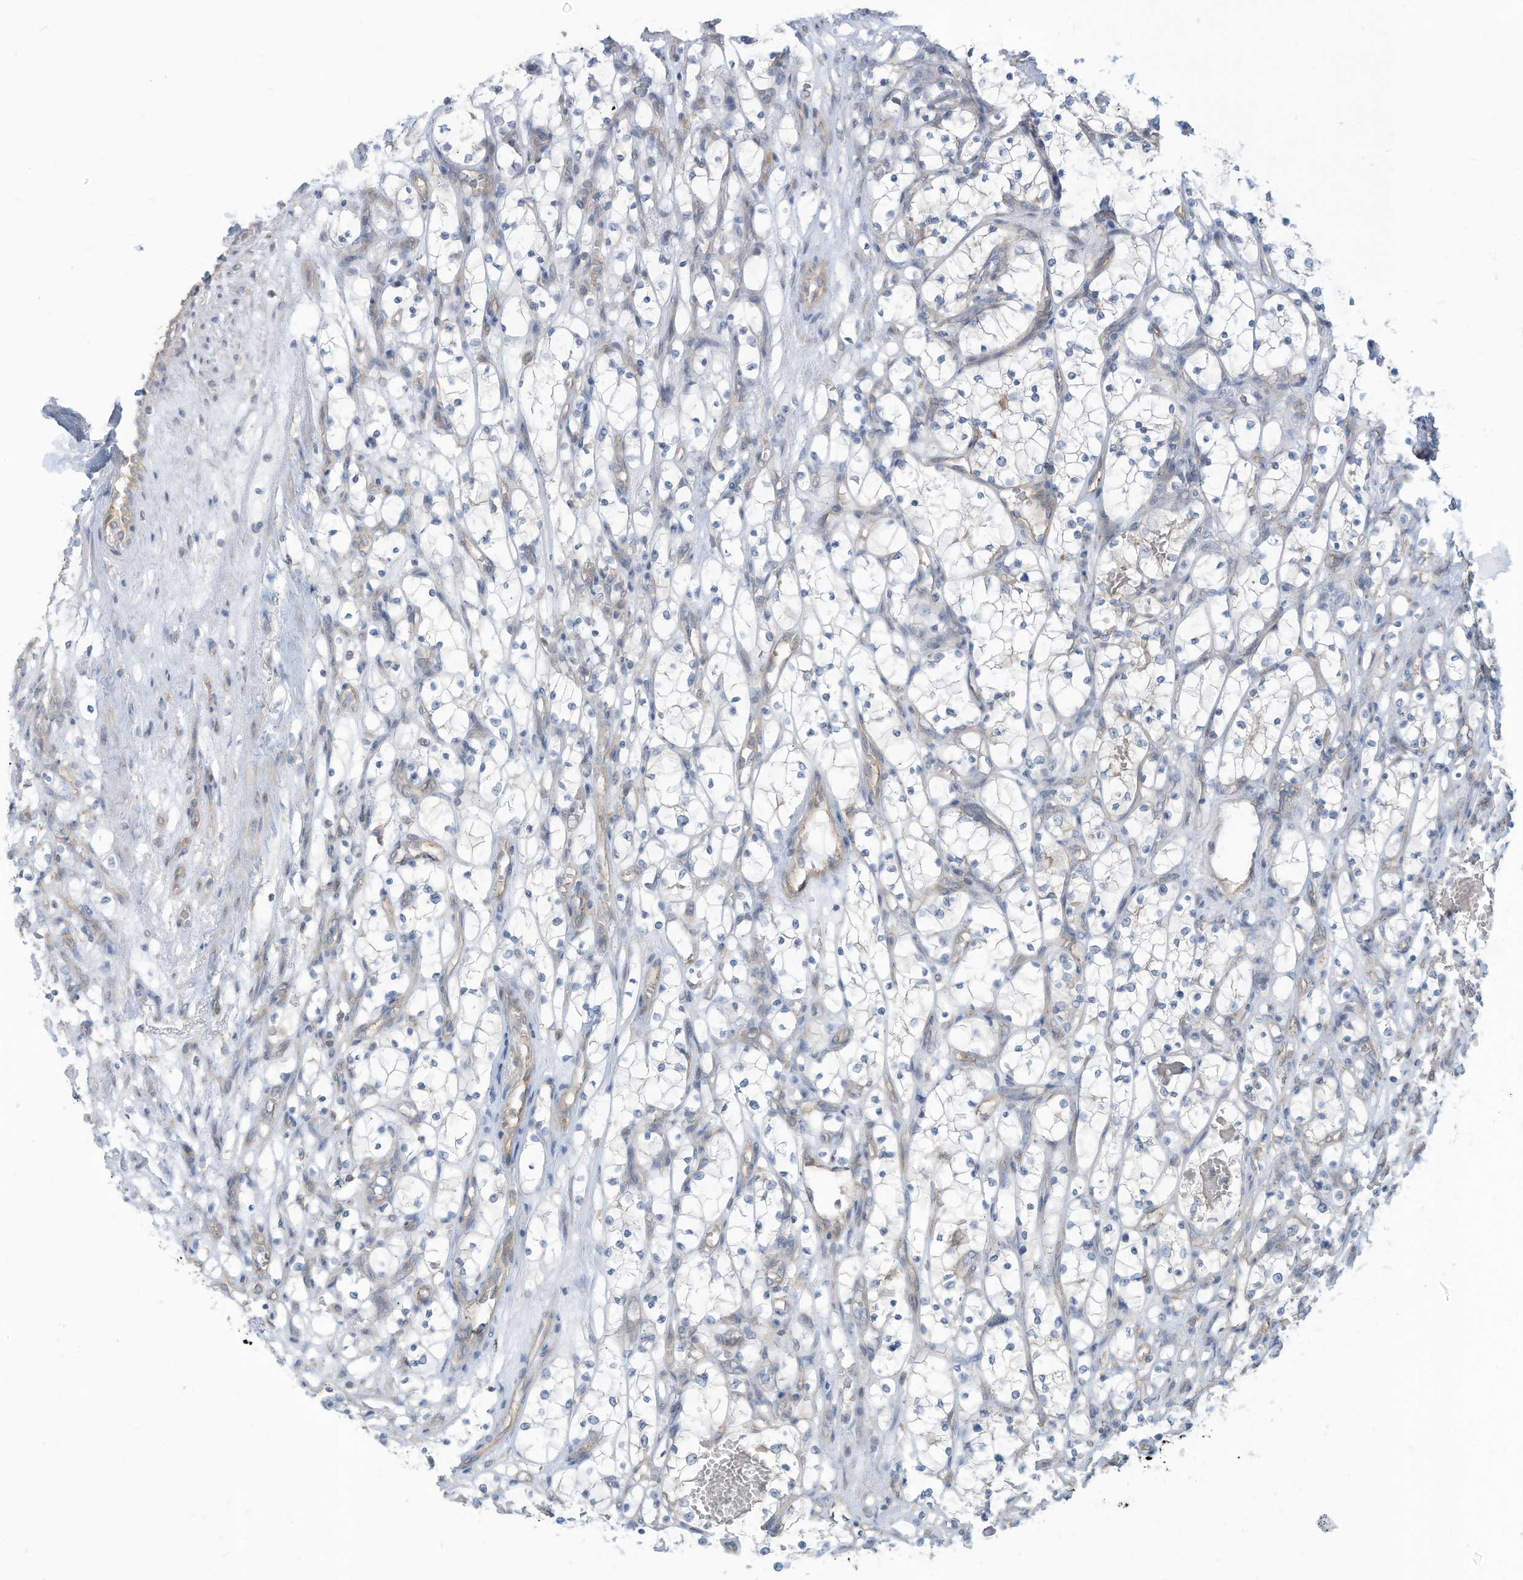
{"staining": {"intensity": "negative", "quantity": "none", "location": "none"}, "tissue": "renal cancer", "cell_type": "Tumor cells", "image_type": "cancer", "snomed": [{"axis": "morphology", "description": "Adenocarcinoma, NOS"}, {"axis": "topography", "description": "Kidney"}], "caption": "Renal cancer (adenocarcinoma) was stained to show a protein in brown. There is no significant positivity in tumor cells.", "gene": "ADAT2", "patient": {"sex": "female", "age": 69}}